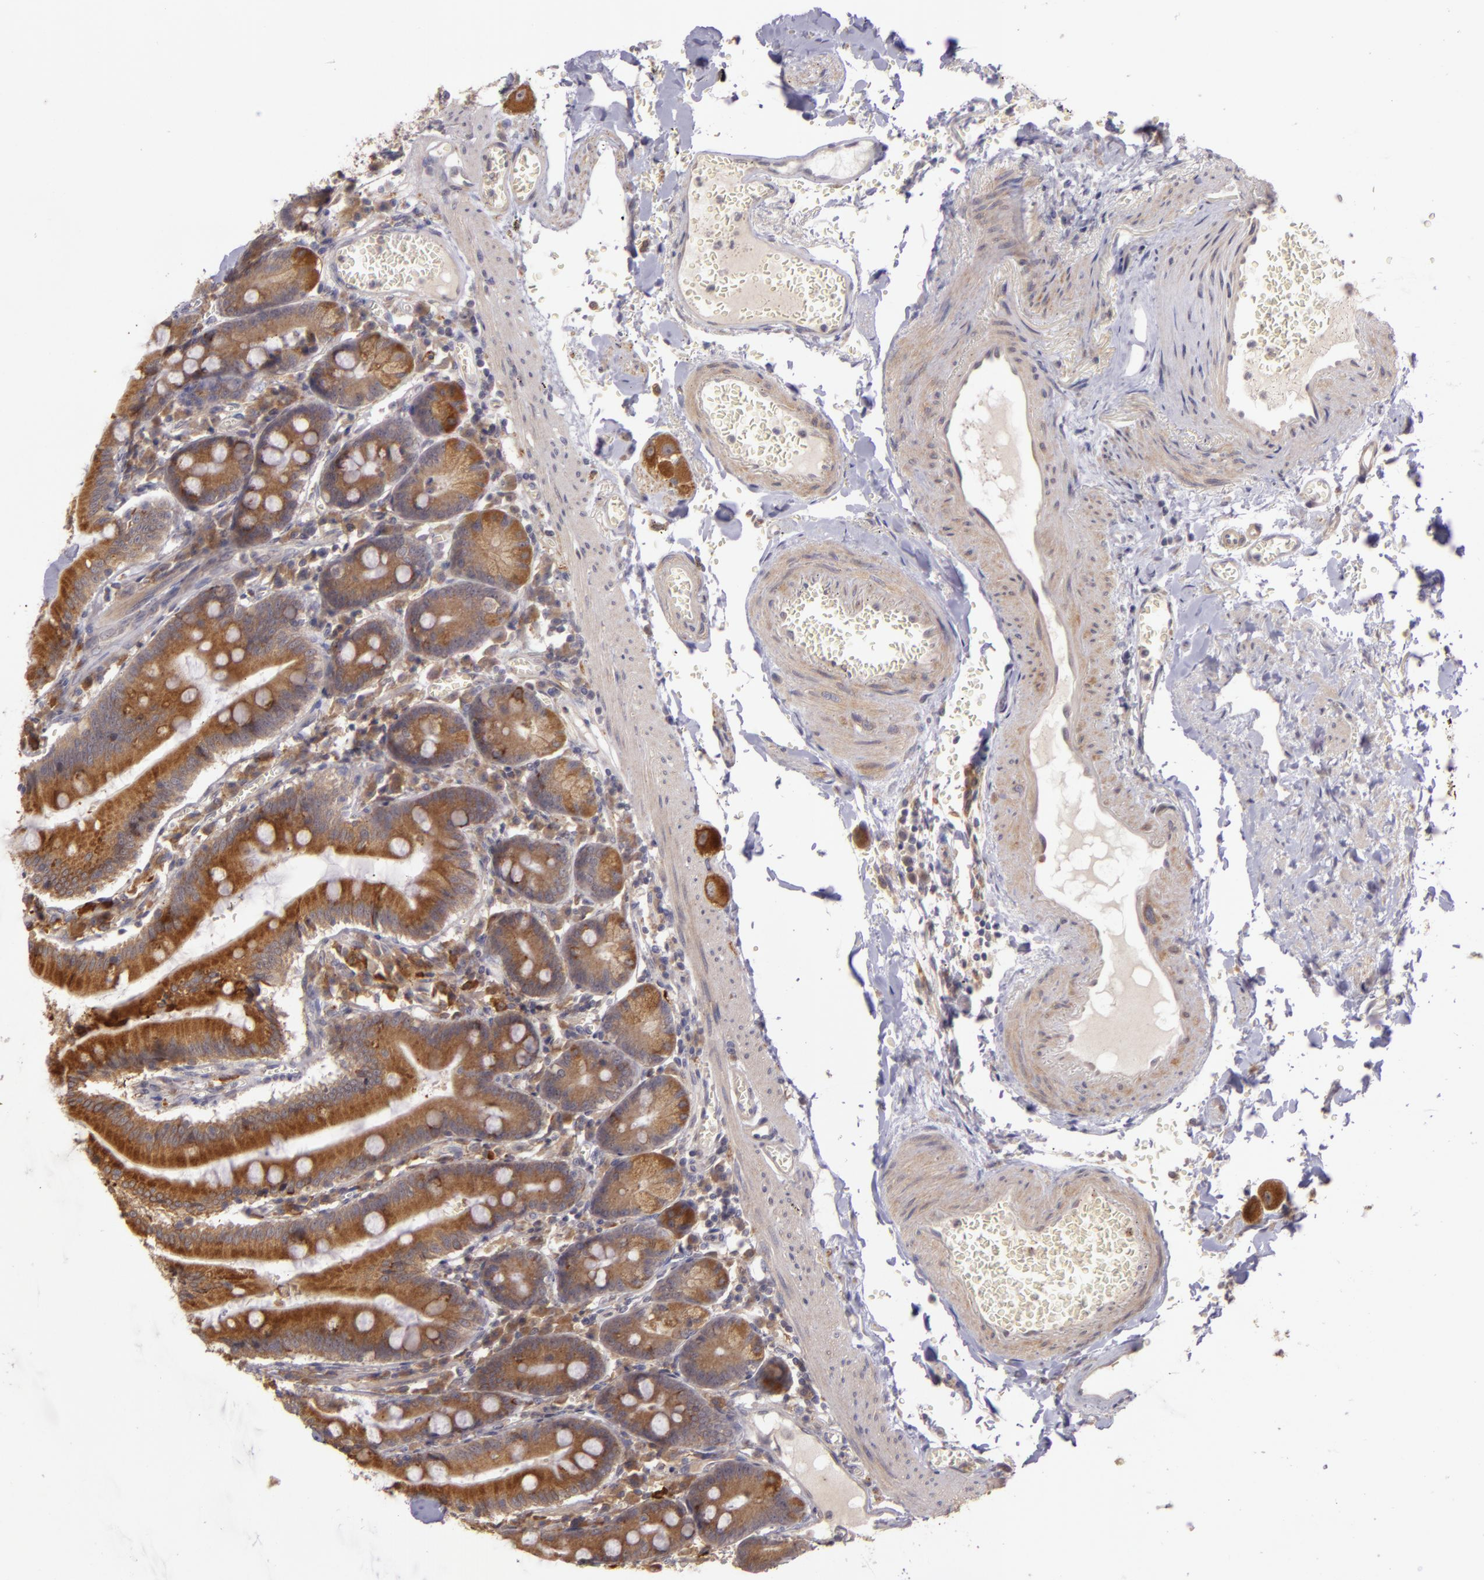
{"staining": {"intensity": "moderate", "quantity": ">75%", "location": "cytoplasmic/membranous"}, "tissue": "small intestine", "cell_type": "Glandular cells", "image_type": "normal", "snomed": [{"axis": "morphology", "description": "Normal tissue, NOS"}, {"axis": "topography", "description": "Small intestine"}], "caption": "The micrograph displays a brown stain indicating the presence of a protein in the cytoplasmic/membranous of glandular cells in small intestine. (DAB (3,3'-diaminobenzidine) IHC, brown staining for protein, blue staining for nuclei).", "gene": "PPP1R3F", "patient": {"sex": "male", "age": 71}}